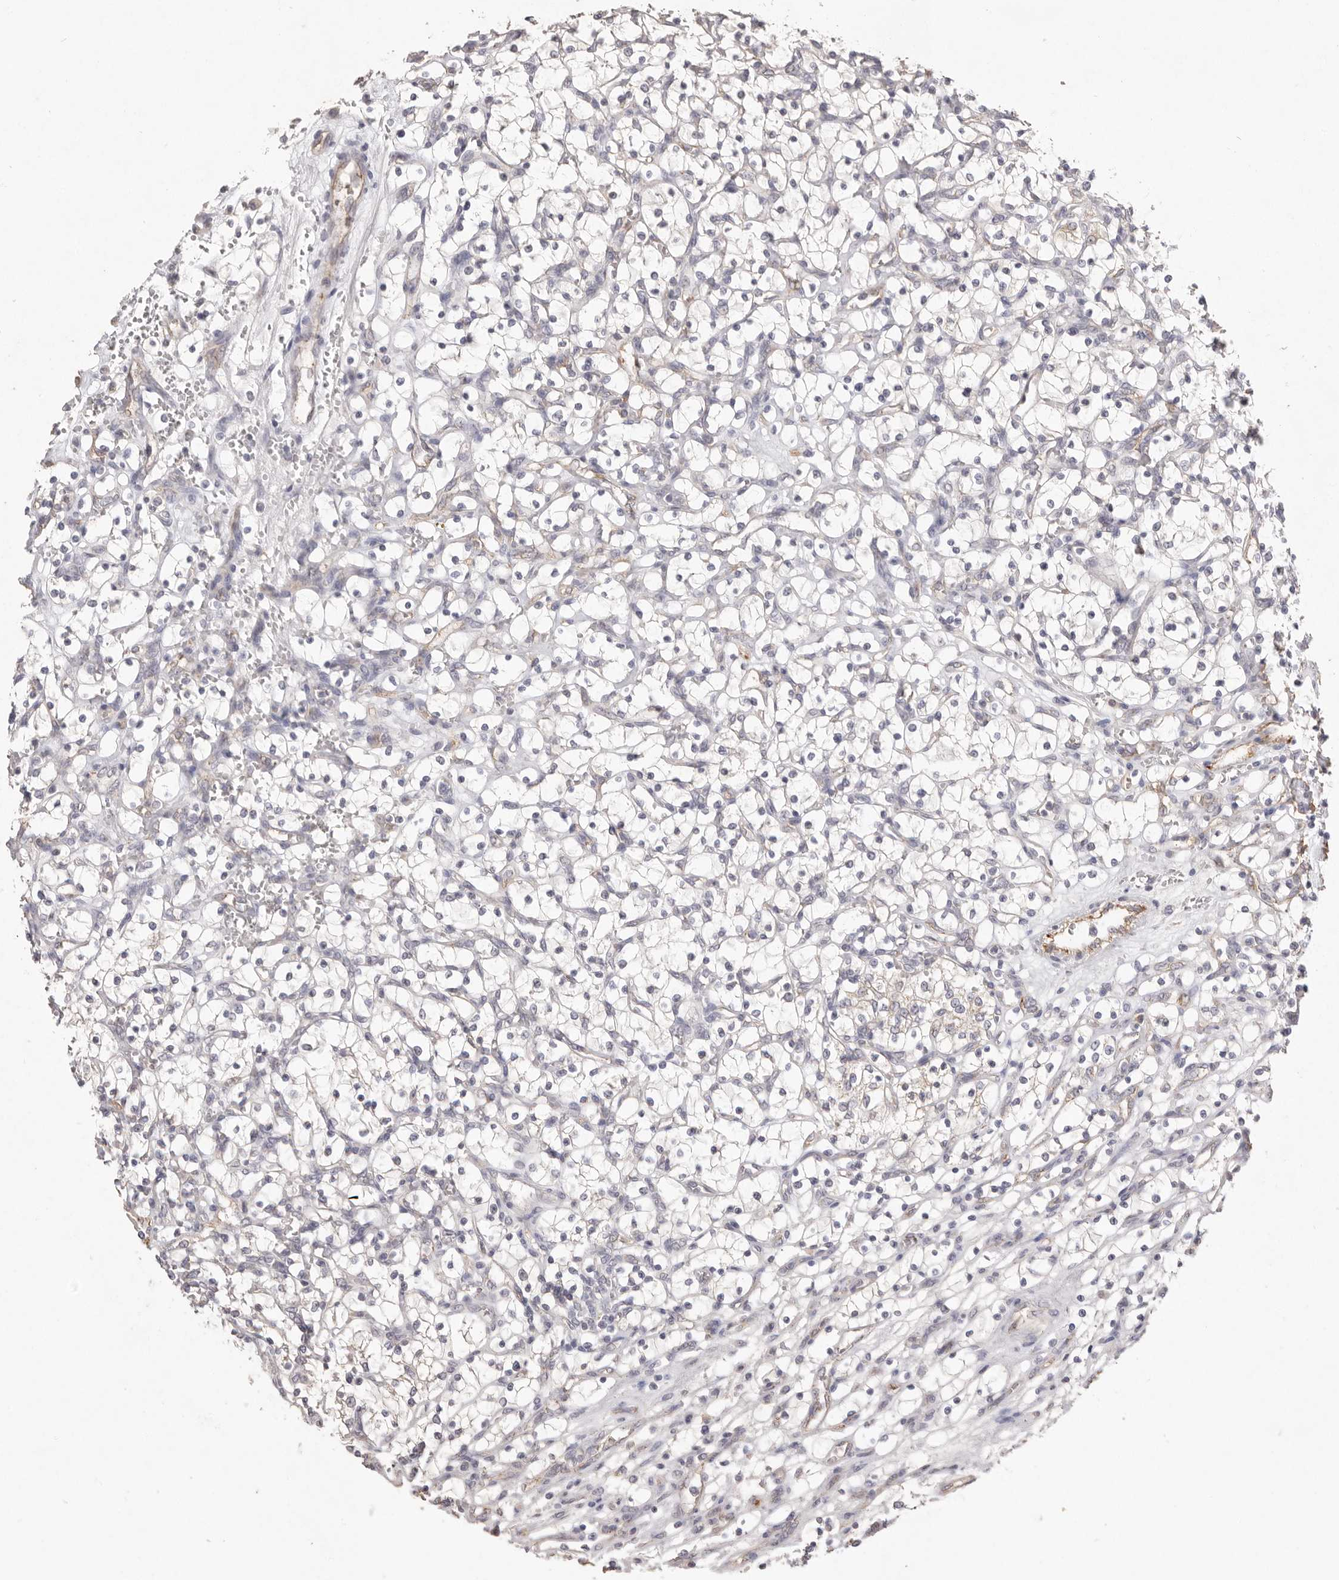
{"staining": {"intensity": "negative", "quantity": "none", "location": "none"}, "tissue": "renal cancer", "cell_type": "Tumor cells", "image_type": "cancer", "snomed": [{"axis": "morphology", "description": "Adenocarcinoma, NOS"}, {"axis": "topography", "description": "Kidney"}], "caption": "This is an IHC photomicrograph of human renal adenocarcinoma. There is no expression in tumor cells.", "gene": "ZYG11B", "patient": {"sex": "female", "age": 69}}